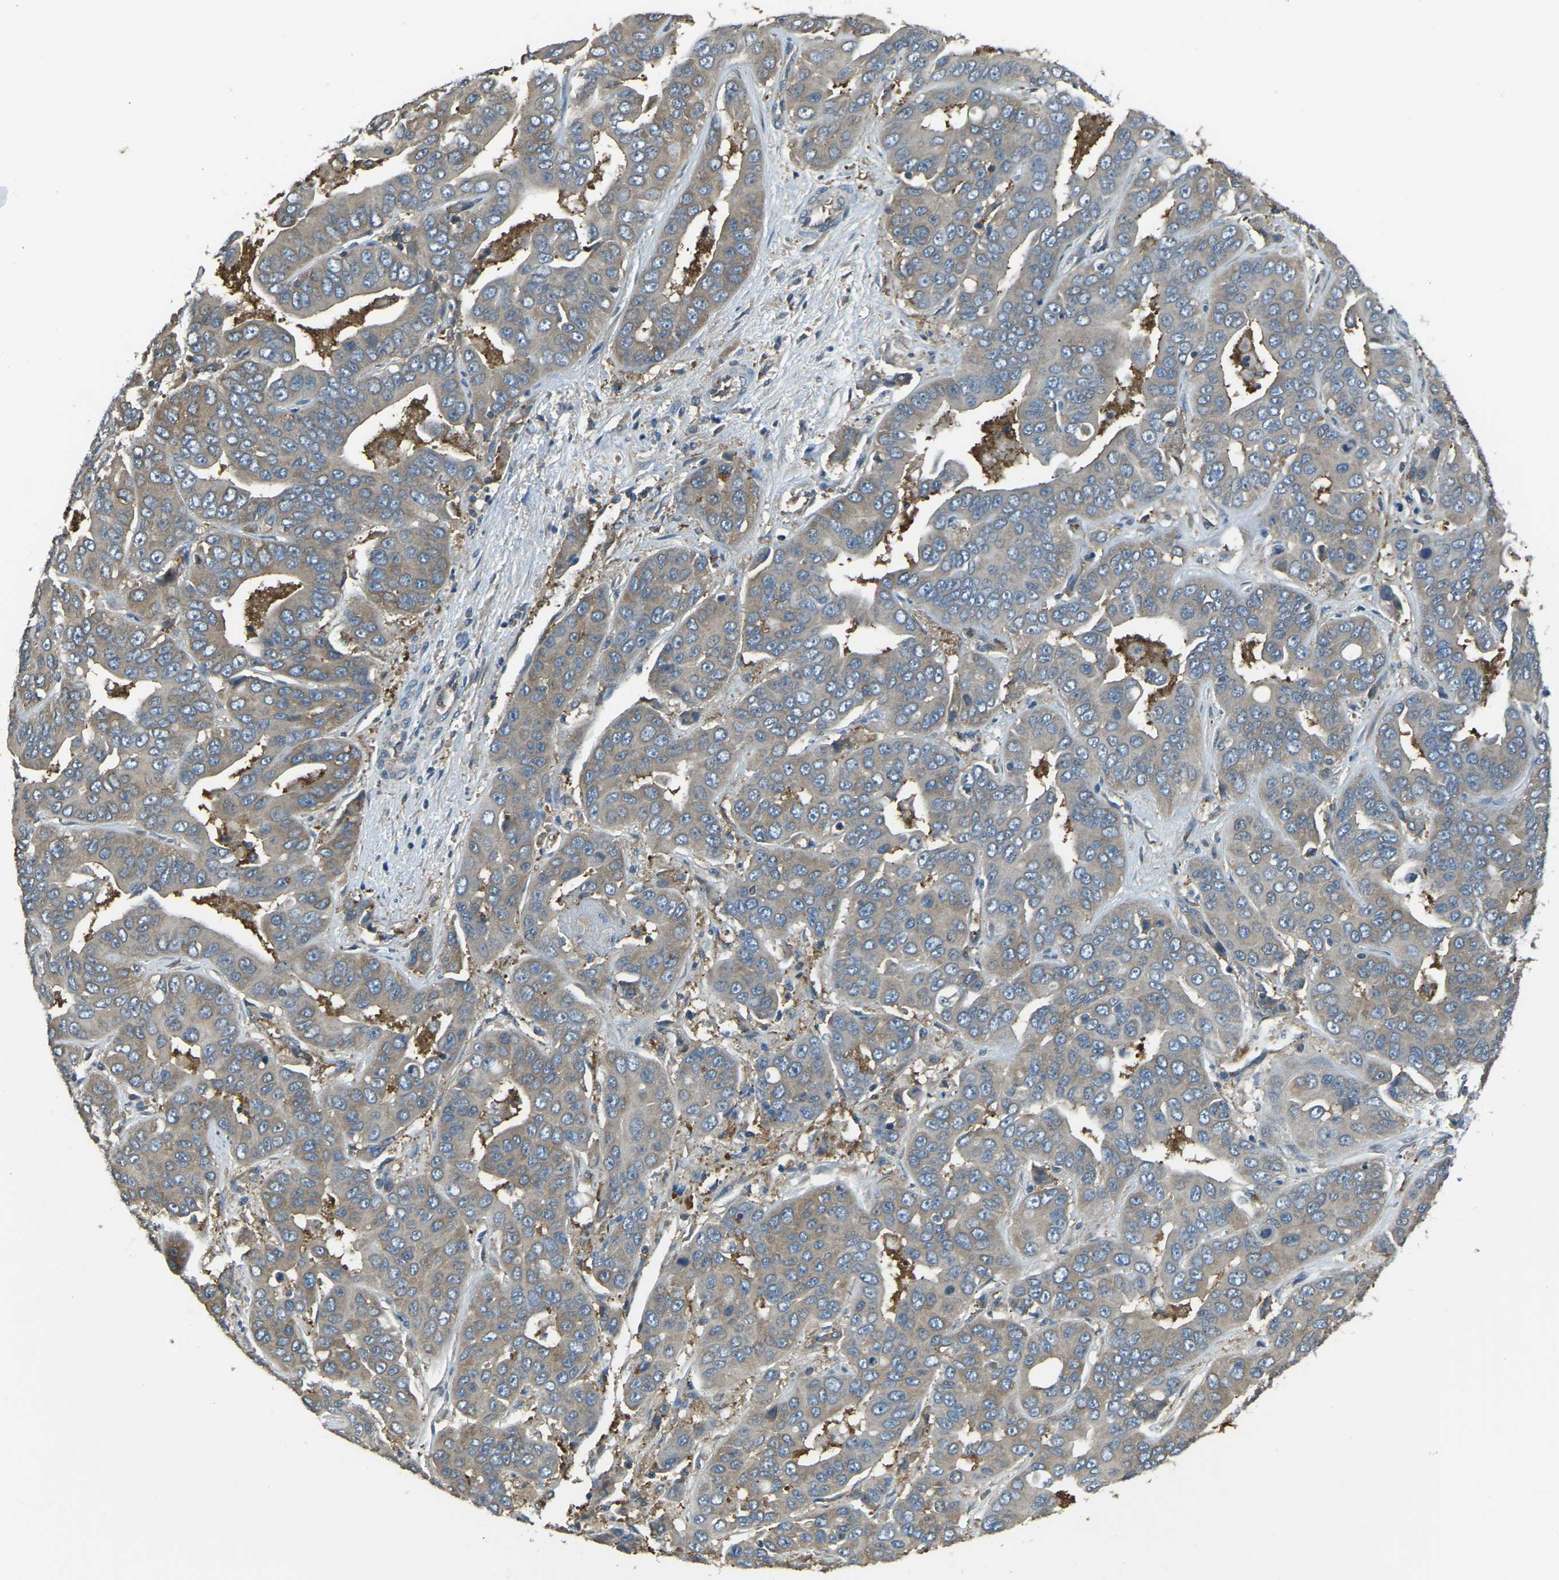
{"staining": {"intensity": "moderate", "quantity": ">75%", "location": "cytoplasmic/membranous"}, "tissue": "liver cancer", "cell_type": "Tumor cells", "image_type": "cancer", "snomed": [{"axis": "morphology", "description": "Cholangiocarcinoma"}, {"axis": "topography", "description": "Liver"}], "caption": "Brown immunohistochemical staining in liver cholangiocarcinoma exhibits moderate cytoplasmic/membranous positivity in about >75% of tumor cells.", "gene": "AIMP1", "patient": {"sex": "female", "age": 52}}